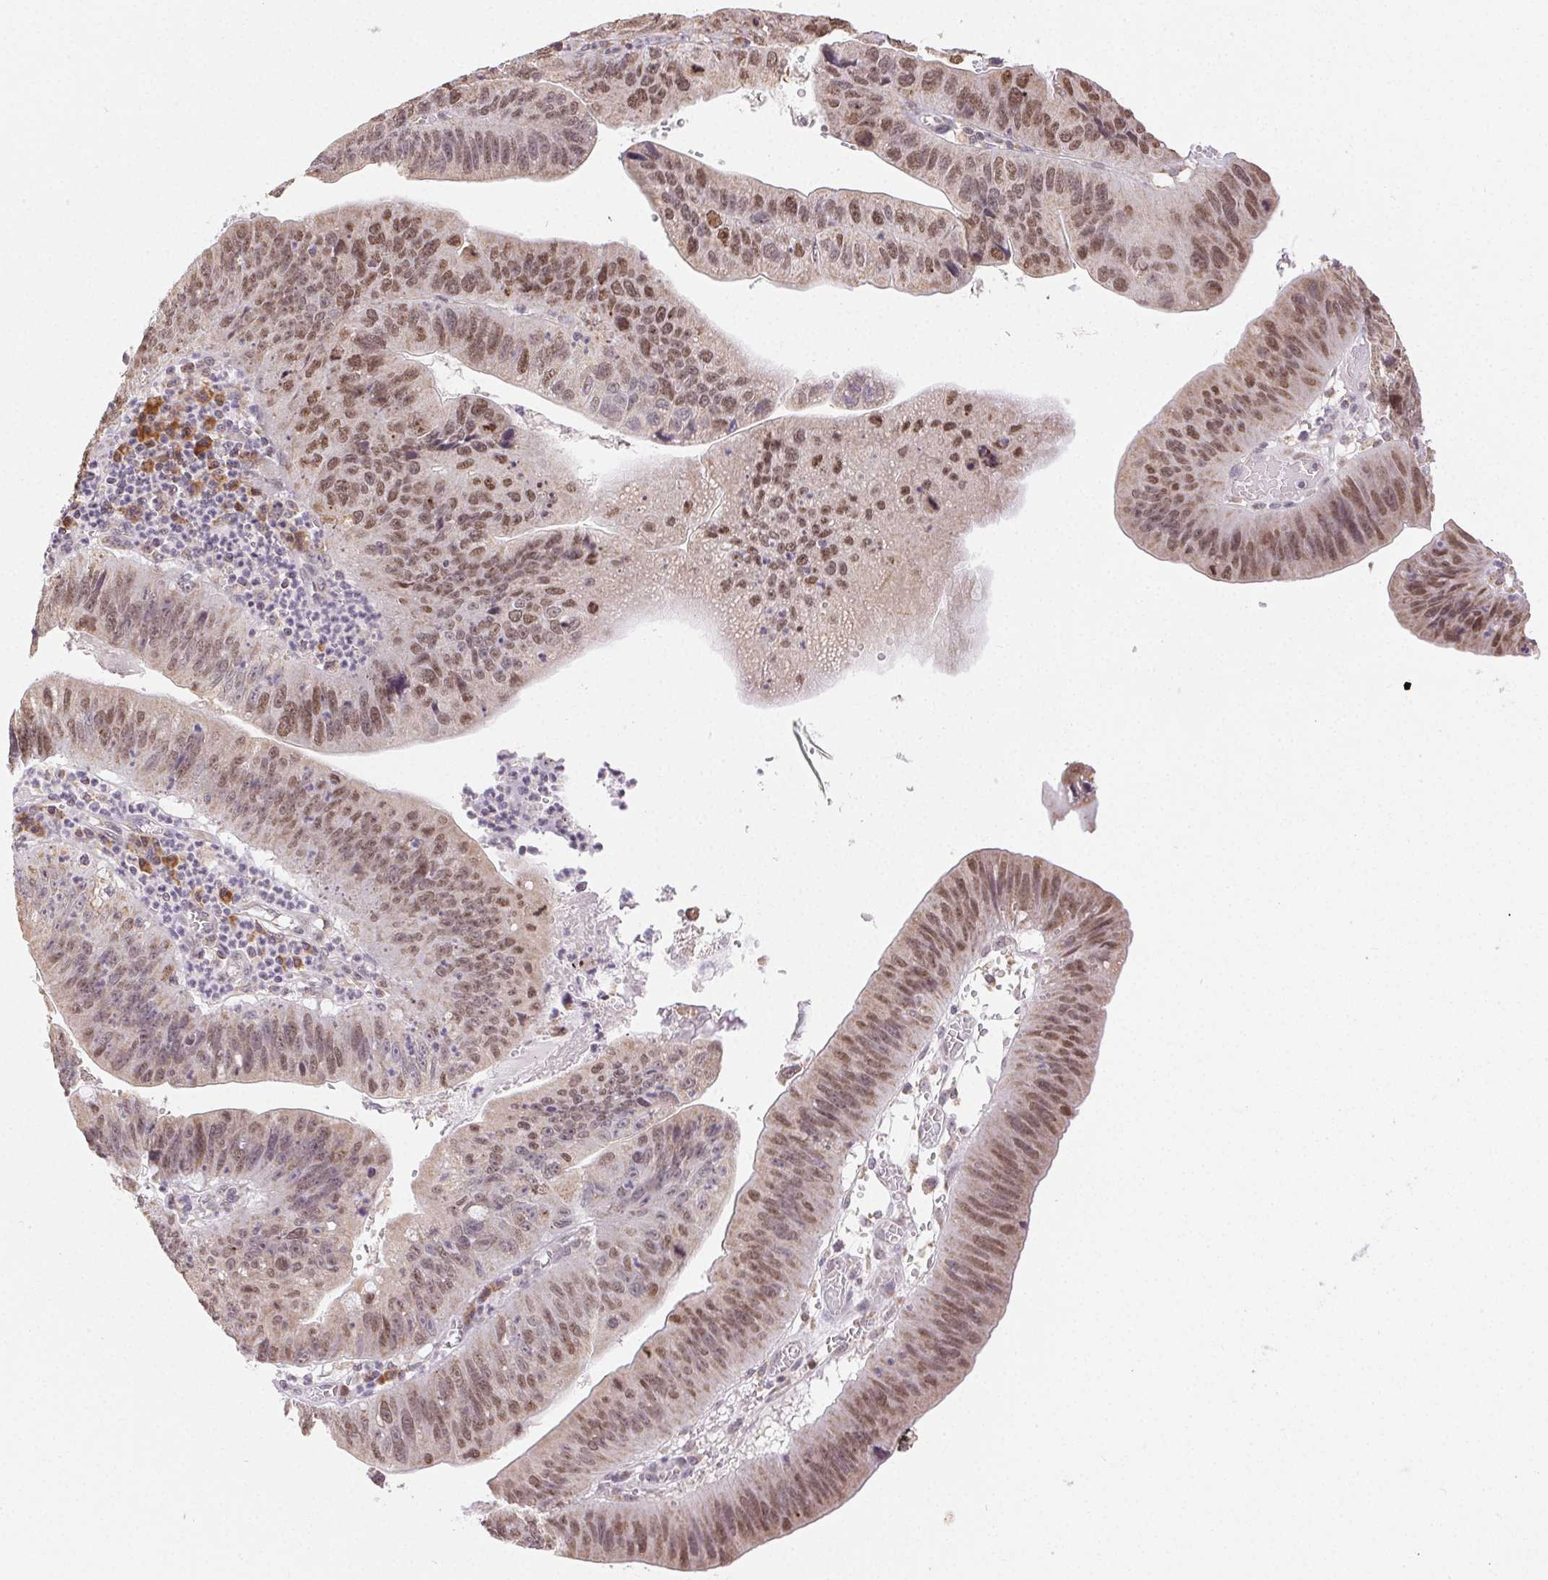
{"staining": {"intensity": "moderate", "quantity": ">75%", "location": "nuclear"}, "tissue": "stomach cancer", "cell_type": "Tumor cells", "image_type": "cancer", "snomed": [{"axis": "morphology", "description": "Adenocarcinoma, NOS"}, {"axis": "topography", "description": "Stomach"}], "caption": "Immunohistochemical staining of stomach cancer (adenocarcinoma) demonstrates moderate nuclear protein staining in approximately >75% of tumor cells.", "gene": "PIWIL4", "patient": {"sex": "male", "age": 59}}